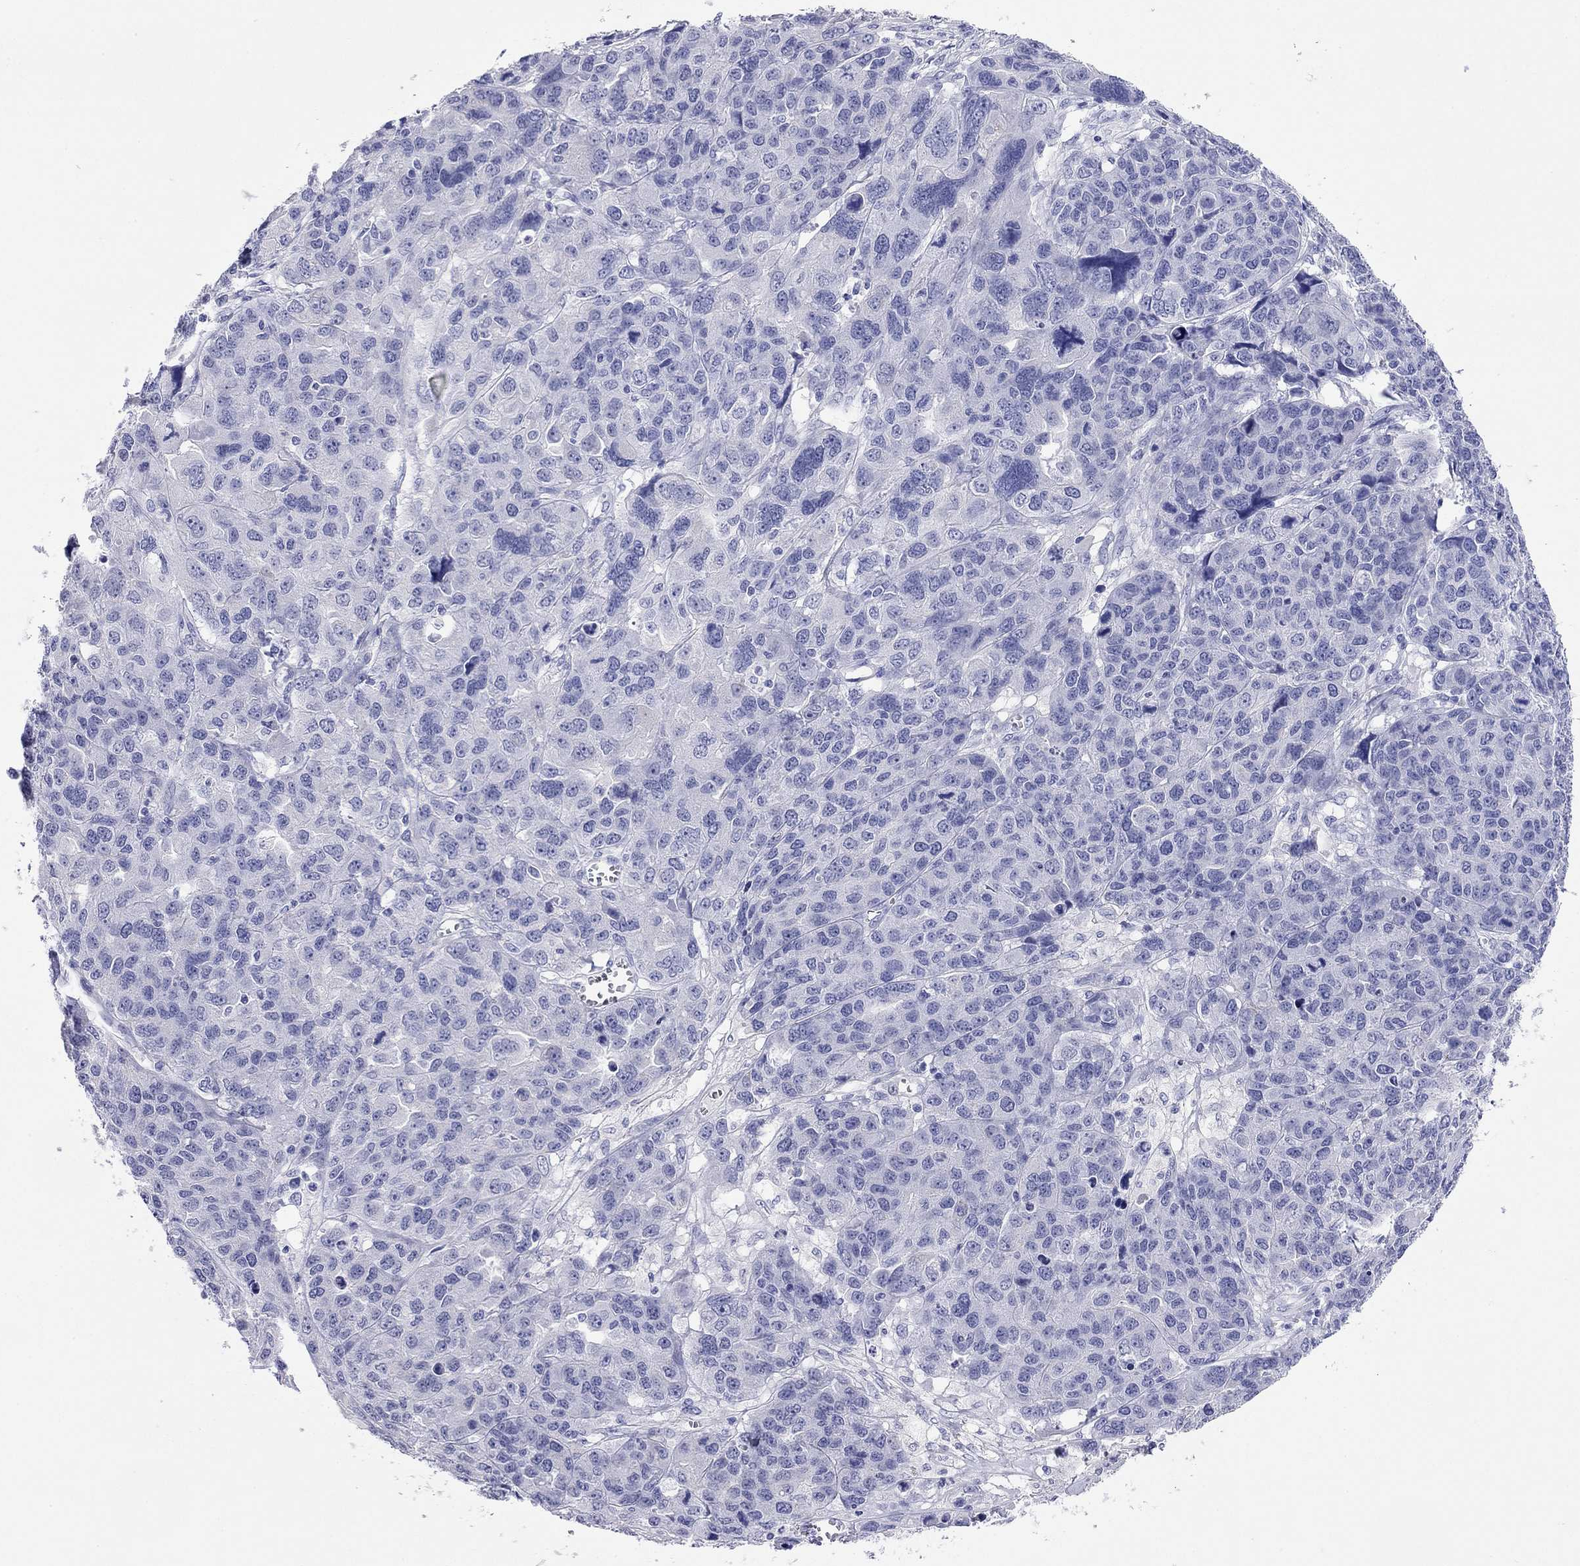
{"staining": {"intensity": "negative", "quantity": "none", "location": "none"}, "tissue": "ovarian cancer", "cell_type": "Tumor cells", "image_type": "cancer", "snomed": [{"axis": "morphology", "description": "Cystadenocarcinoma, serous, NOS"}, {"axis": "topography", "description": "Ovary"}], "caption": "Ovarian cancer stained for a protein using immunohistochemistry exhibits no expression tumor cells.", "gene": "FIGLA", "patient": {"sex": "female", "age": 87}}